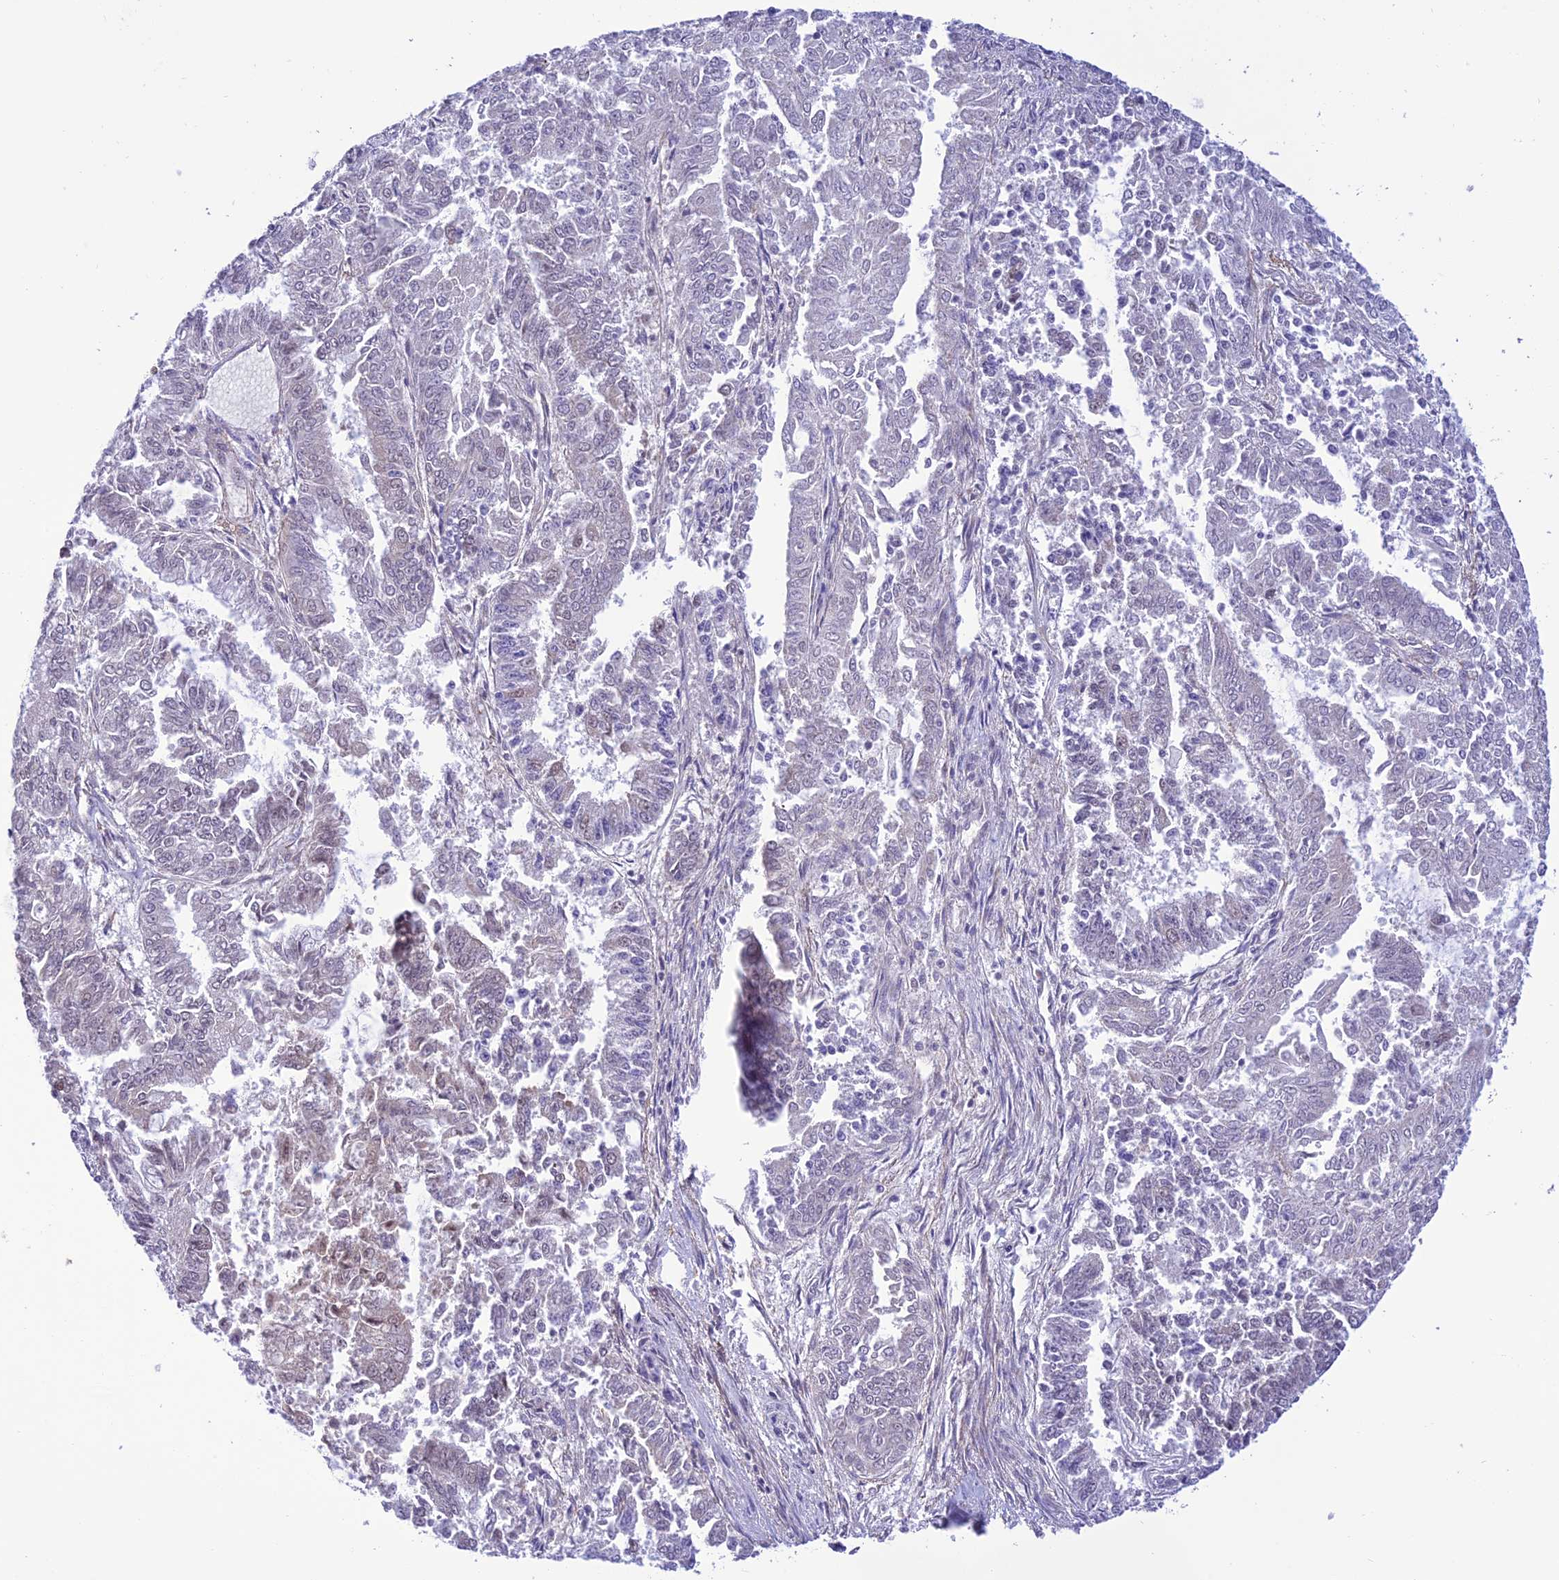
{"staining": {"intensity": "weak", "quantity": "<25%", "location": "nuclear"}, "tissue": "endometrial cancer", "cell_type": "Tumor cells", "image_type": "cancer", "snomed": [{"axis": "morphology", "description": "Adenocarcinoma, NOS"}, {"axis": "topography", "description": "Endometrium"}], "caption": "Tumor cells show no significant protein staining in adenocarcinoma (endometrial).", "gene": "RNF126", "patient": {"sex": "female", "age": 73}}